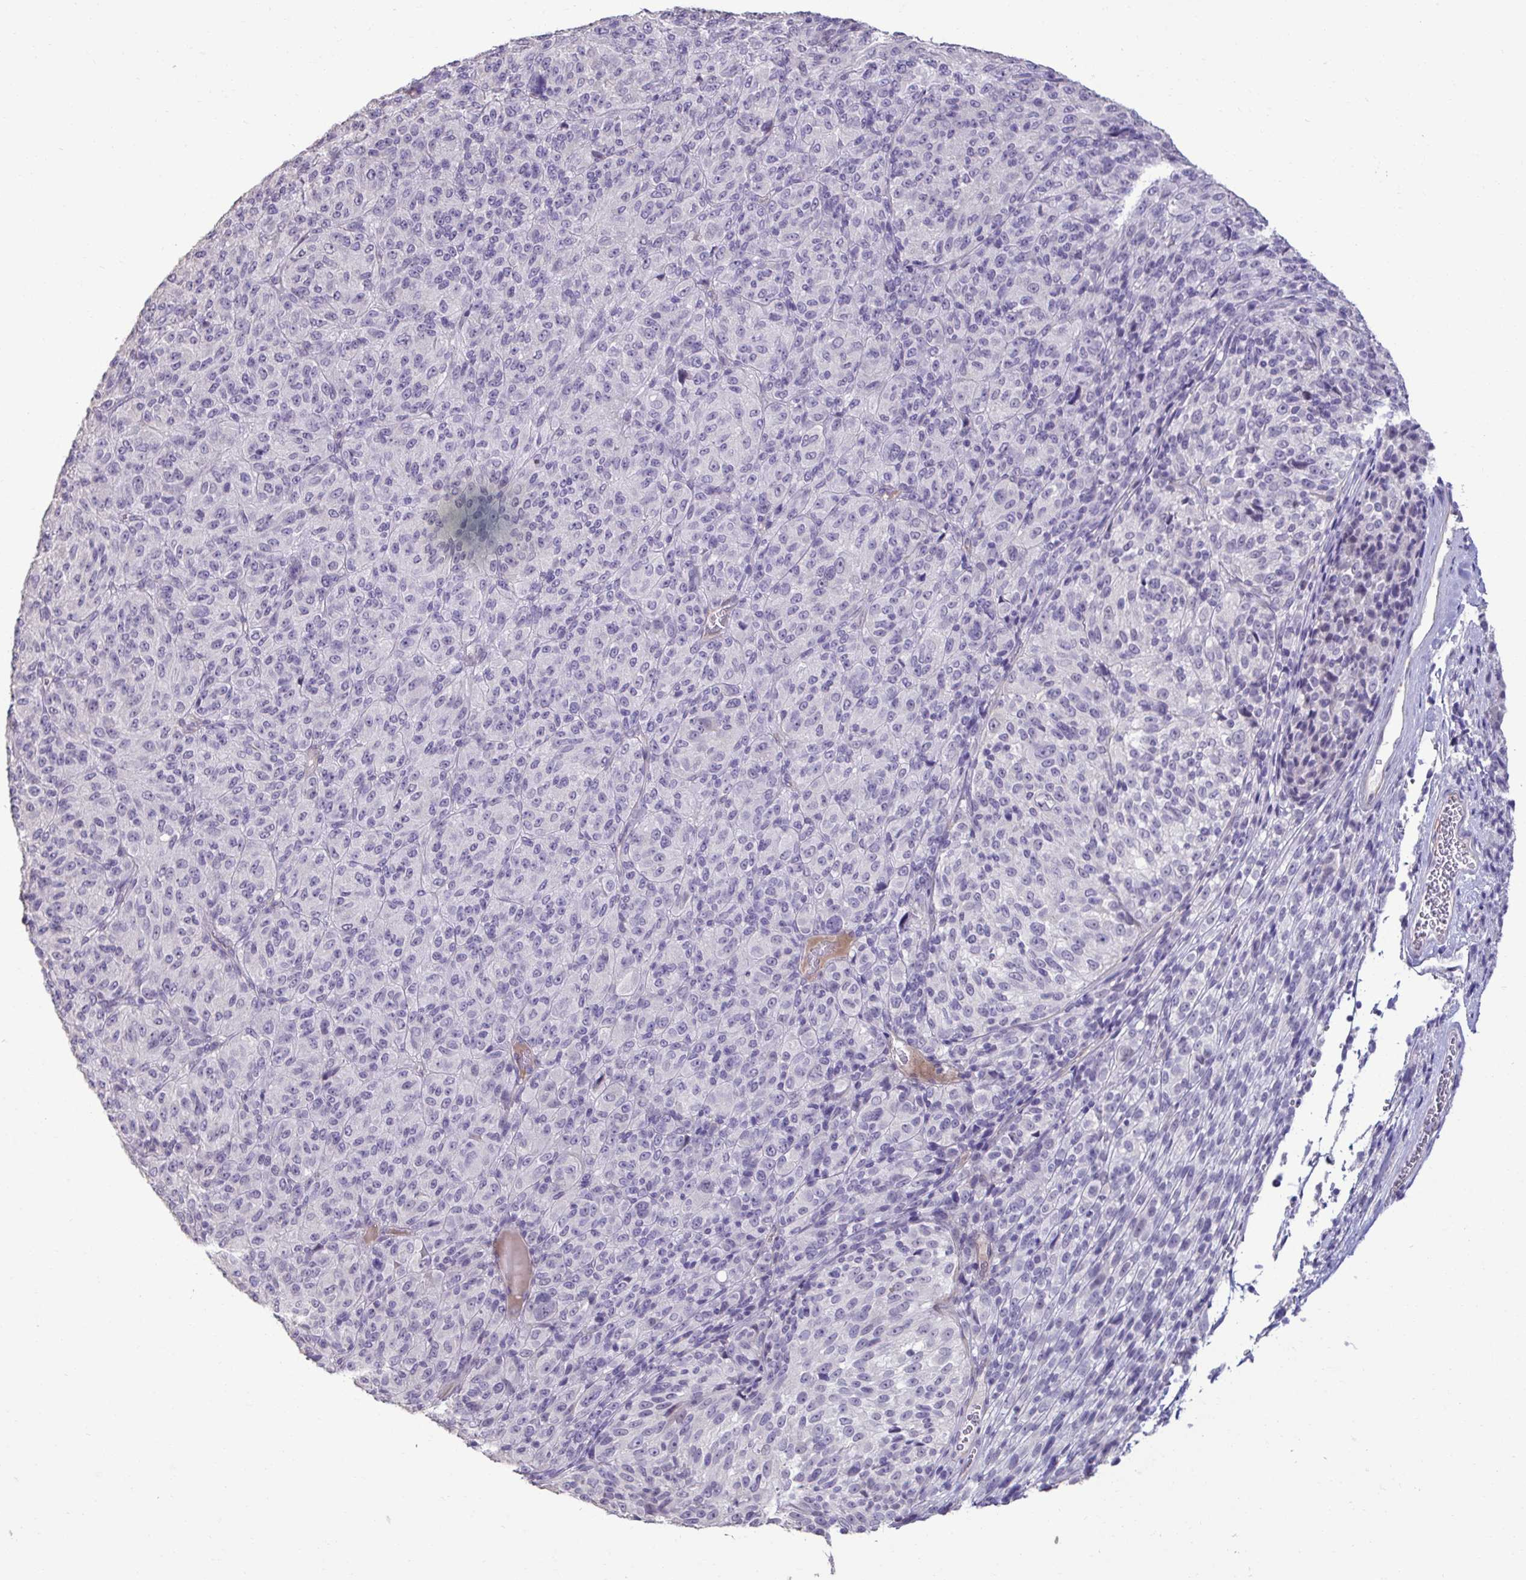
{"staining": {"intensity": "negative", "quantity": "none", "location": "none"}, "tissue": "melanoma", "cell_type": "Tumor cells", "image_type": "cancer", "snomed": [{"axis": "morphology", "description": "Malignant melanoma, Metastatic site"}, {"axis": "topography", "description": "Brain"}], "caption": "DAB immunohistochemical staining of human melanoma shows no significant staining in tumor cells.", "gene": "SLC30A3", "patient": {"sex": "female", "age": 56}}